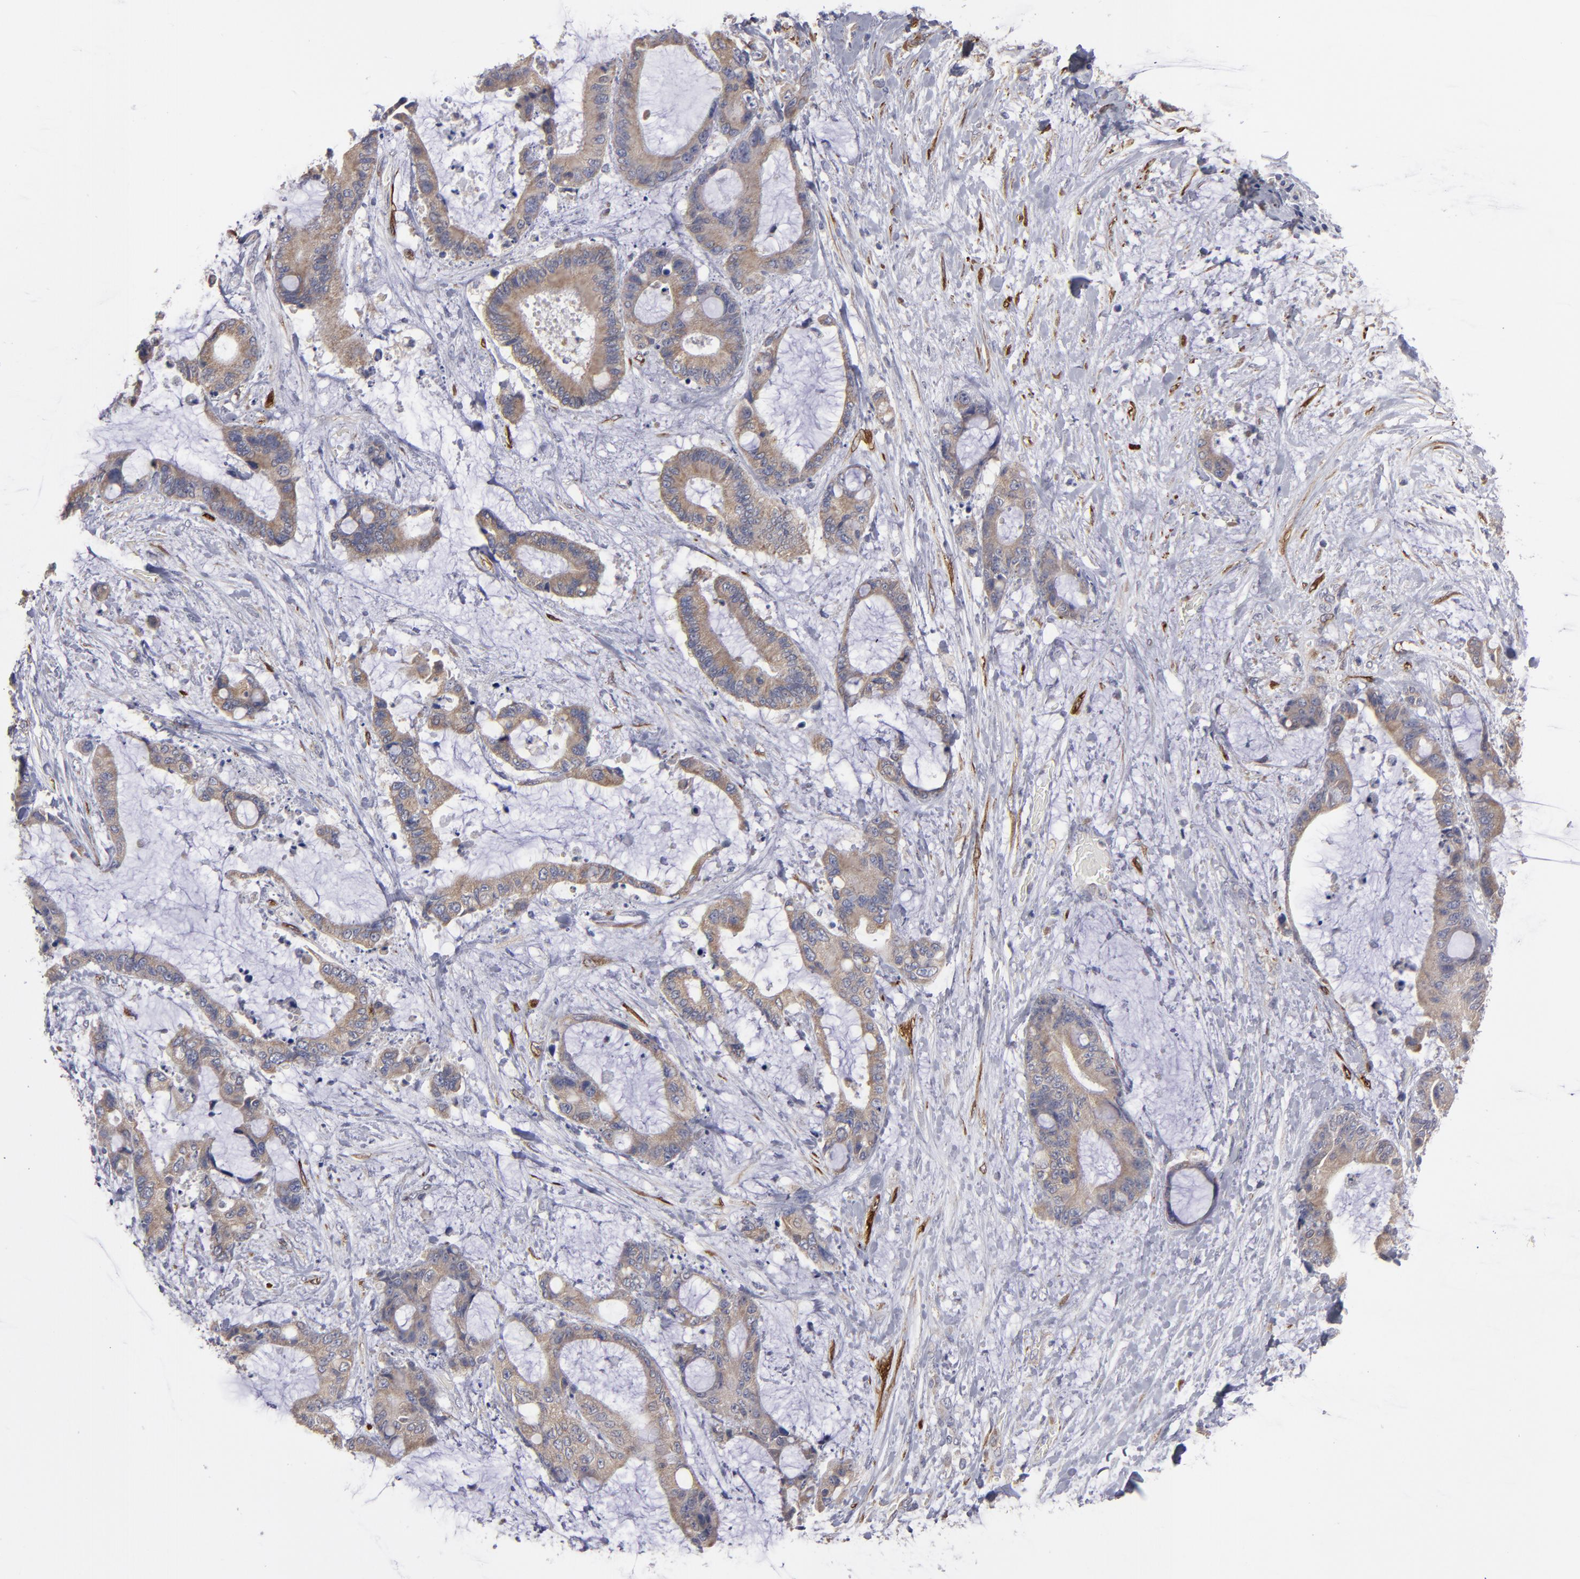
{"staining": {"intensity": "weak", "quantity": ">75%", "location": "cytoplasmic/membranous"}, "tissue": "liver cancer", "cell_type": "Tumor cells", "image_type": "cancer", "snomed": [{"axis": "morphology", "description": "Cholangiocarcinoma"}, {"axis": "topography", "description": "Liver"}], "caption": "A high-resolution photomicrograph shows immunohistochemistry (IHC) staining of cholangiocarcinoma (liver), which shows weak cytoplasmic/membranous staining in about >75% of tumor cells.", "gene": "SLMAP", "patient": {"sex": "female", "age": 73}}